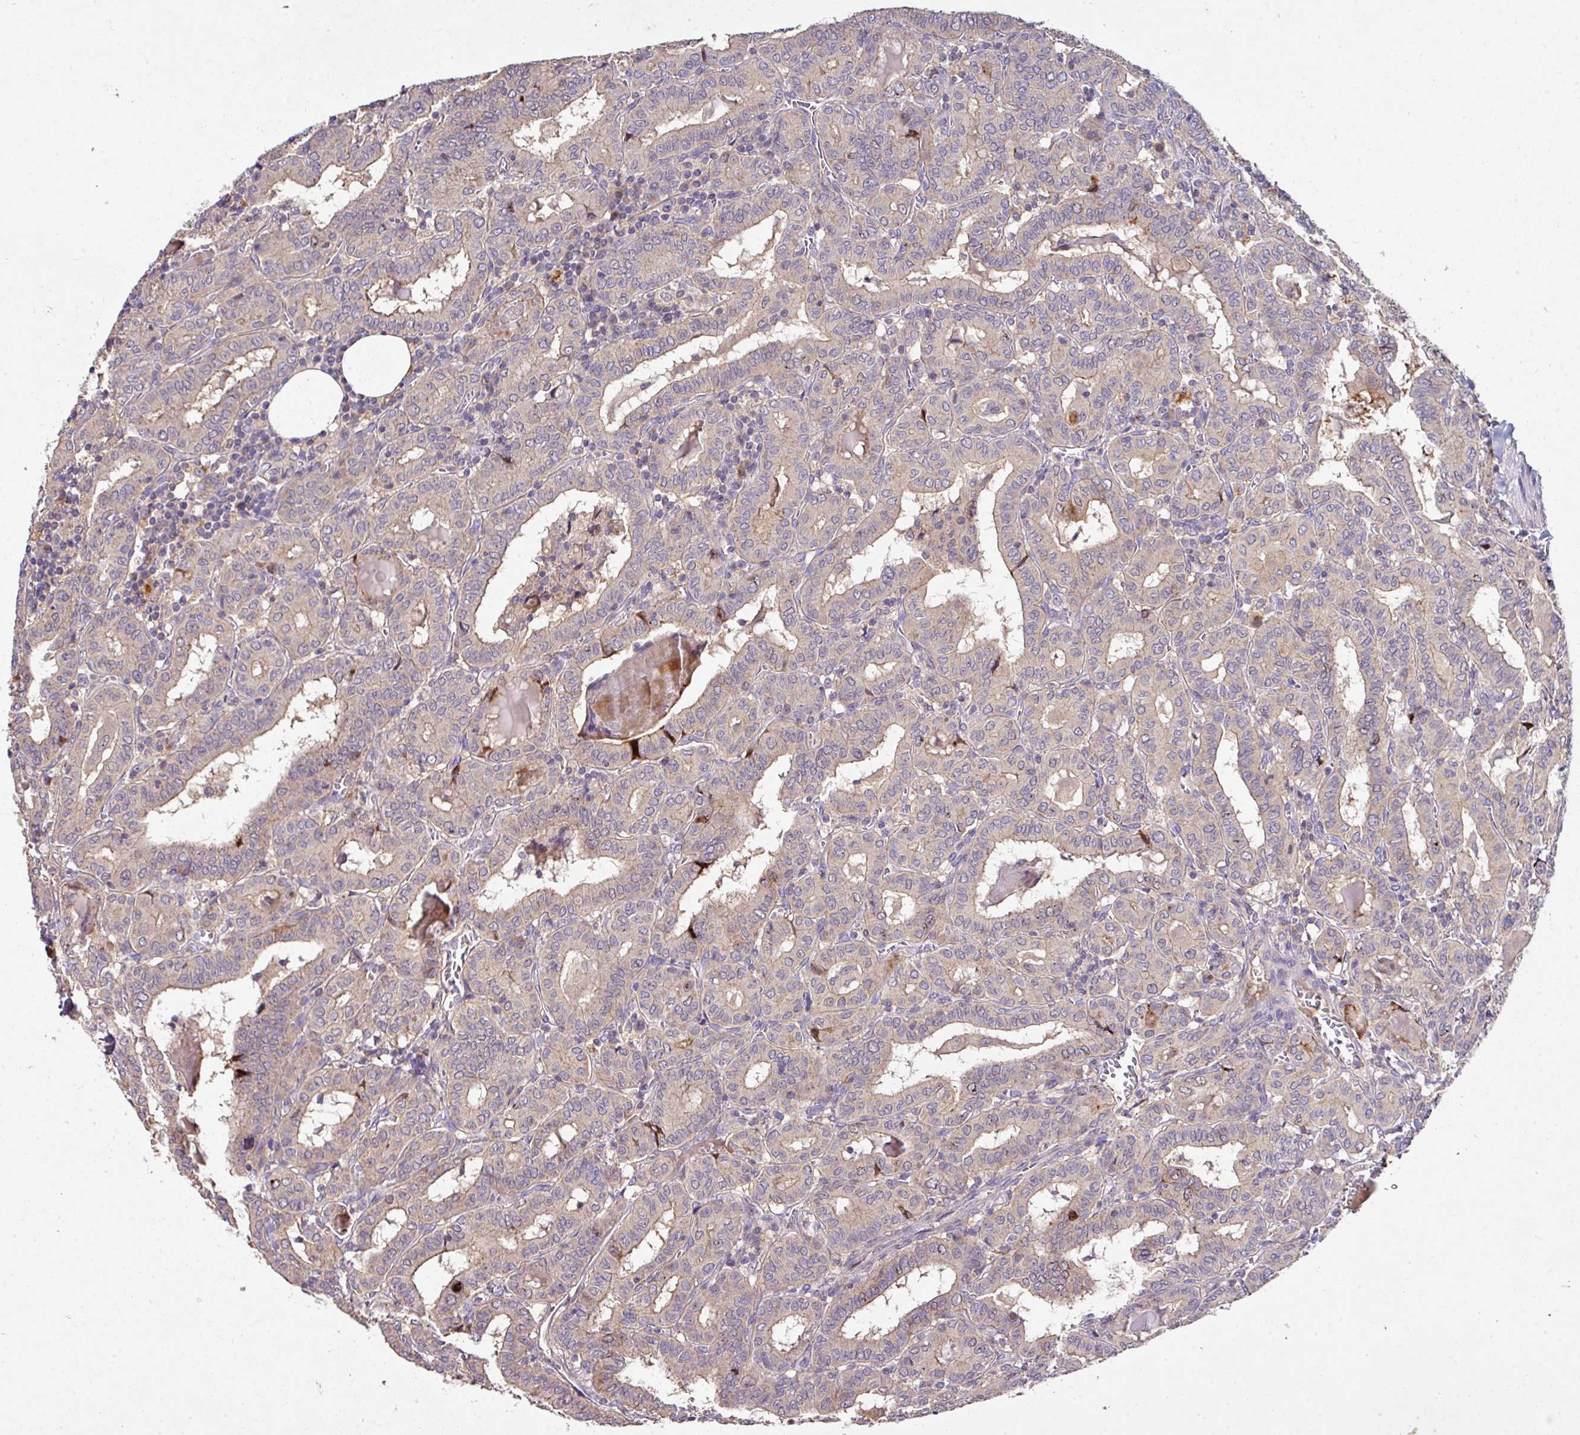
{"staining": {"intensity": "negative", "quantity": "none", "location": "none"}, "tissue": "thyroid cancer", "cell_type": "Tumor cells", "image_type": "cancer", "snomed": [{"axis": "morphology", "description": "Papillary adenocarcinoma, NOS"}, {"axis": "topography", "description": "Thyroid gland"}], "caption": "This is an immunohistochemistry (IHC) histopathology image of papillary adenocarcinoma (thyroid). There is no expression in tumor cells.", "gene": "AEBP2", "patient": {"sex": "female", "age": 72}}